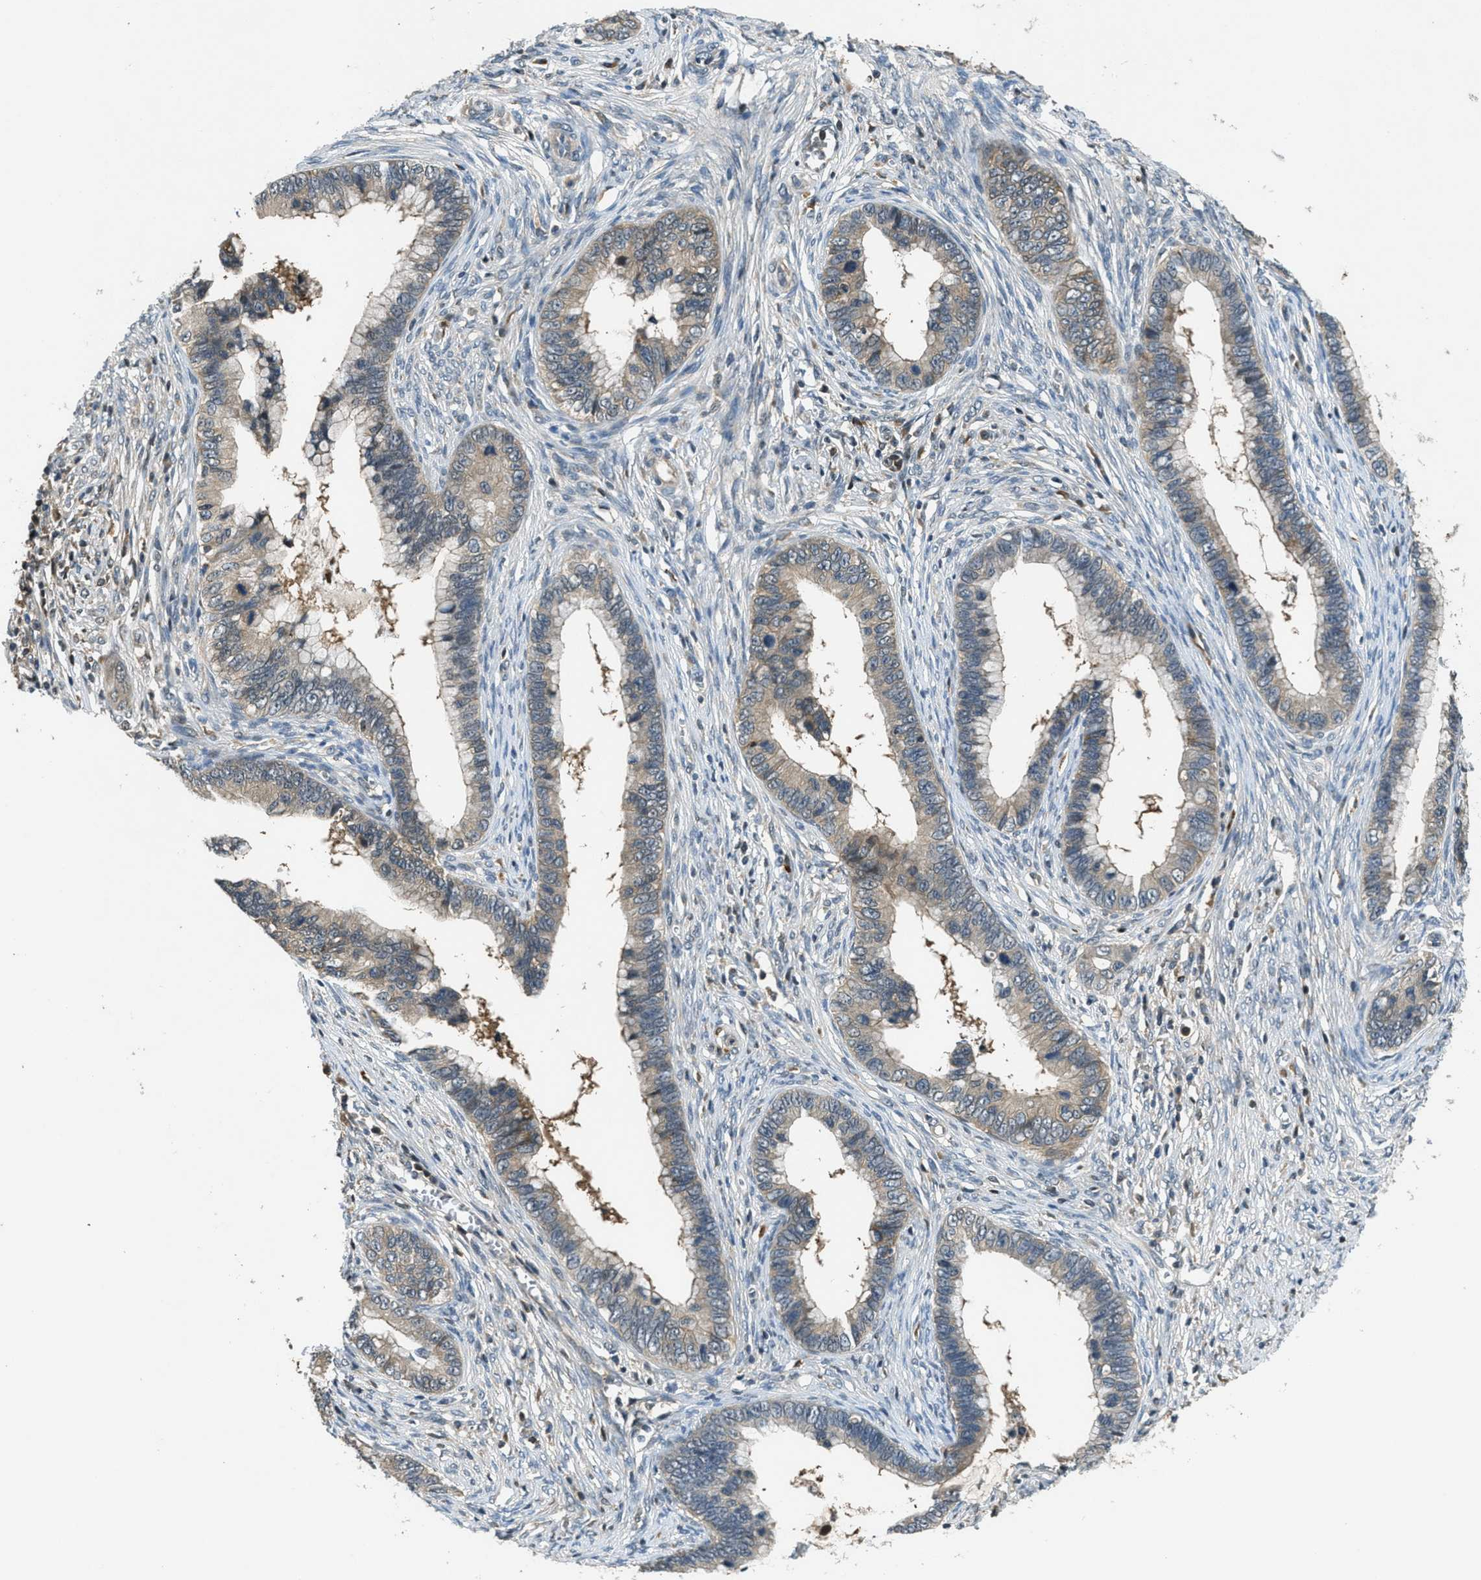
{"staining": {"intensity": "weak", "quantity": ">75%", "location": "cytoplasmic/membranous"}, "tissue": "cervical cancer", "cell_type": "Tumor cells", "image_type": "cancer", "snomed": [{"axis": "morphology", "description": "Adenocarcinoma, NOS"}, {"axis": "topography", "description": "Cervix"}], "caption": "DAB (3,3'-diaminobenzidine) immunohistochemical staining of human cervical cancer (adenocarcinoma) shows weak cytoplasmic/membranous protein expression in approximately >75% of tumor cells. (DAB (3,3'-diaminobenzidine) IHC, brown staining for protein, blue staining for nuclei).", "gene": "DUSP6", "patient": {"sex": "female", "age": 44}}